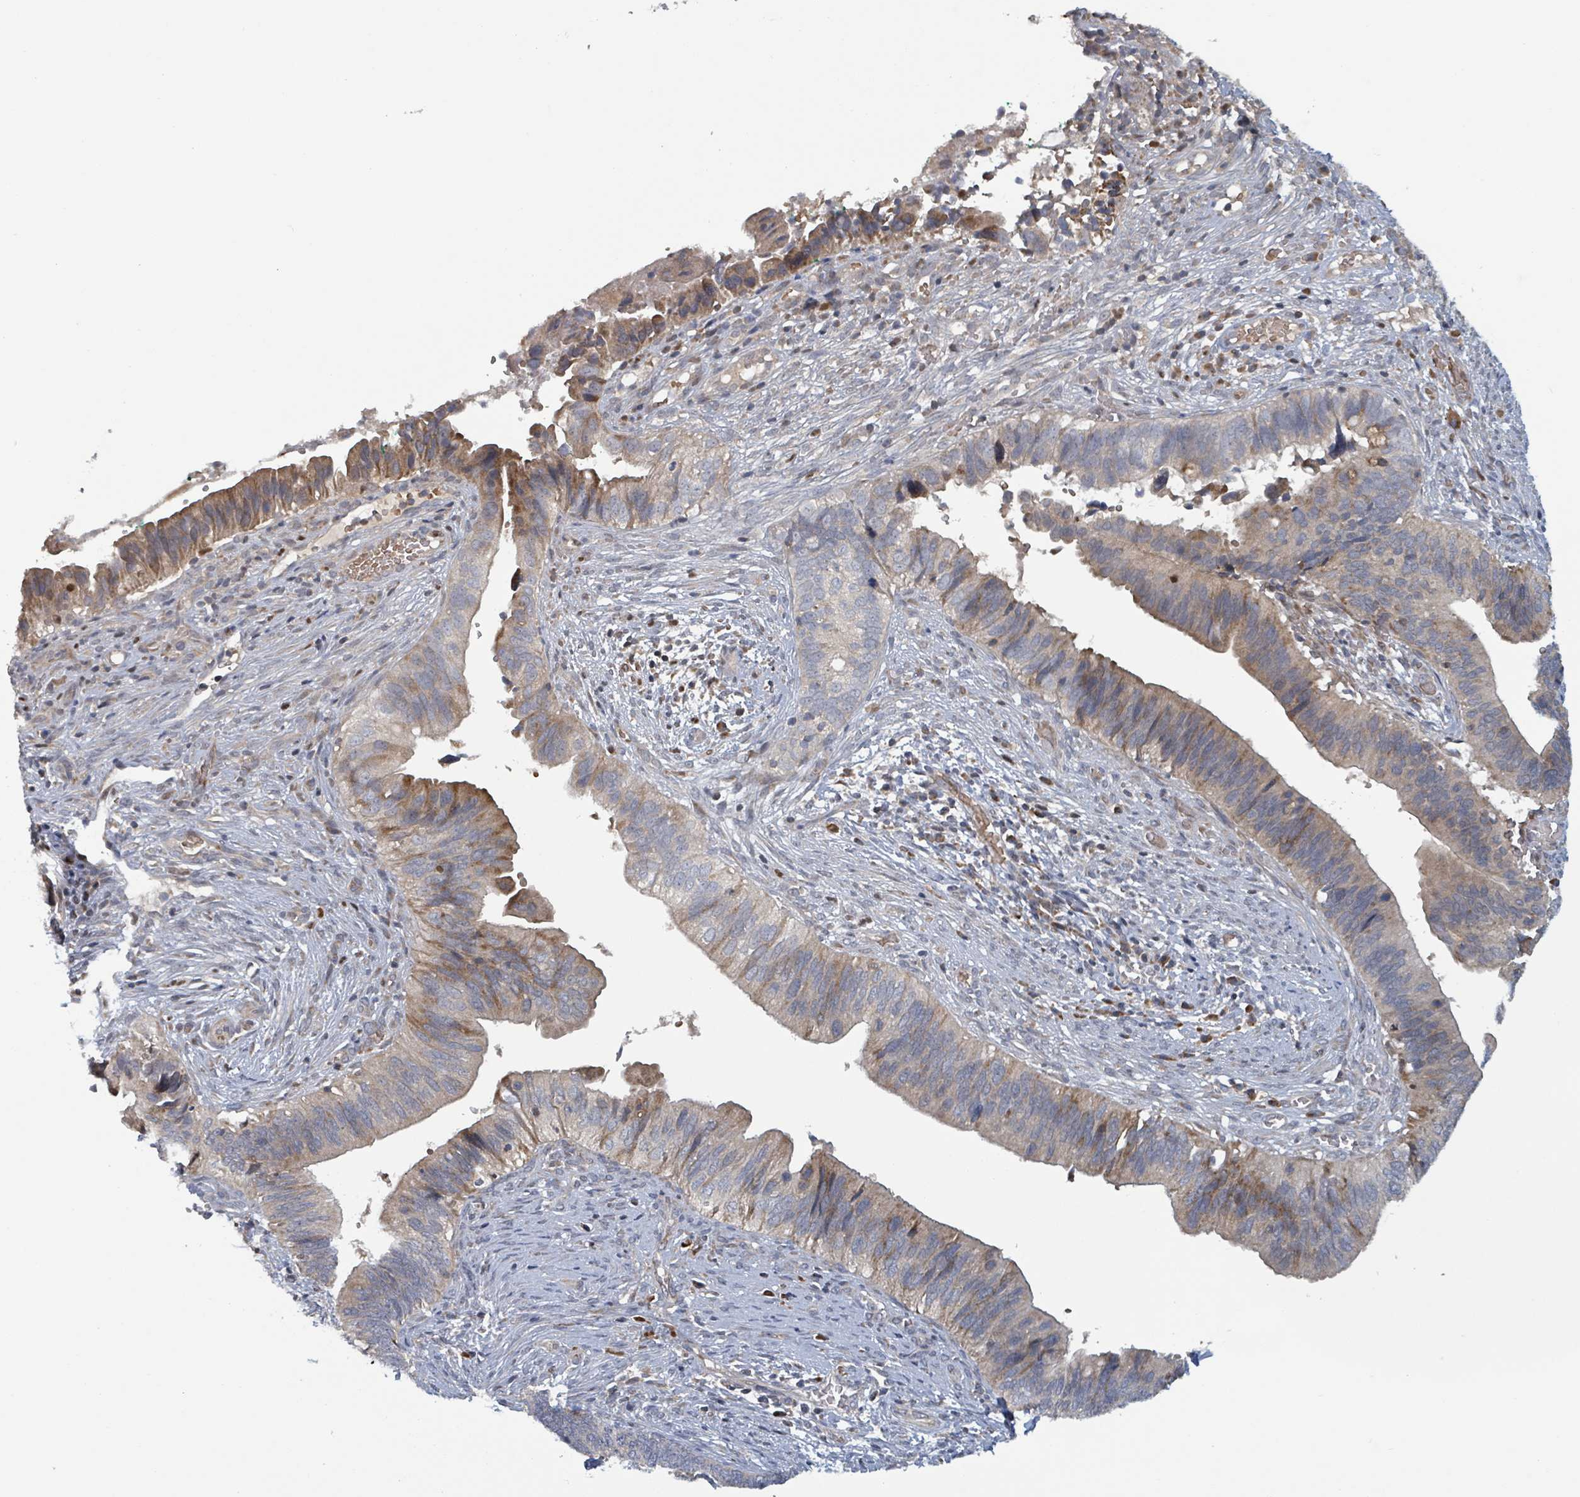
{"staining": {"intensity": "moderate", "quantity": "25%-75%", "location": "cytoplasmic/membranous"}, "tissue": "cervical cancer", "cell_type": "Tumor cells", "image_type": "cancer", "snomed": [{"axis": "morphology", "description": "Adenocarcinoma, NOS"}, {"axis": "topography", "description": "Cervix"}], "caption": "Moderate cytoplasmic/membranous protein expression is present in approximately 25%-75% of tumor cells in cervical cancer (adenocarcinoma).", "gene": "HIVEP1", "patient": {"sex": "female", "age": 42}}